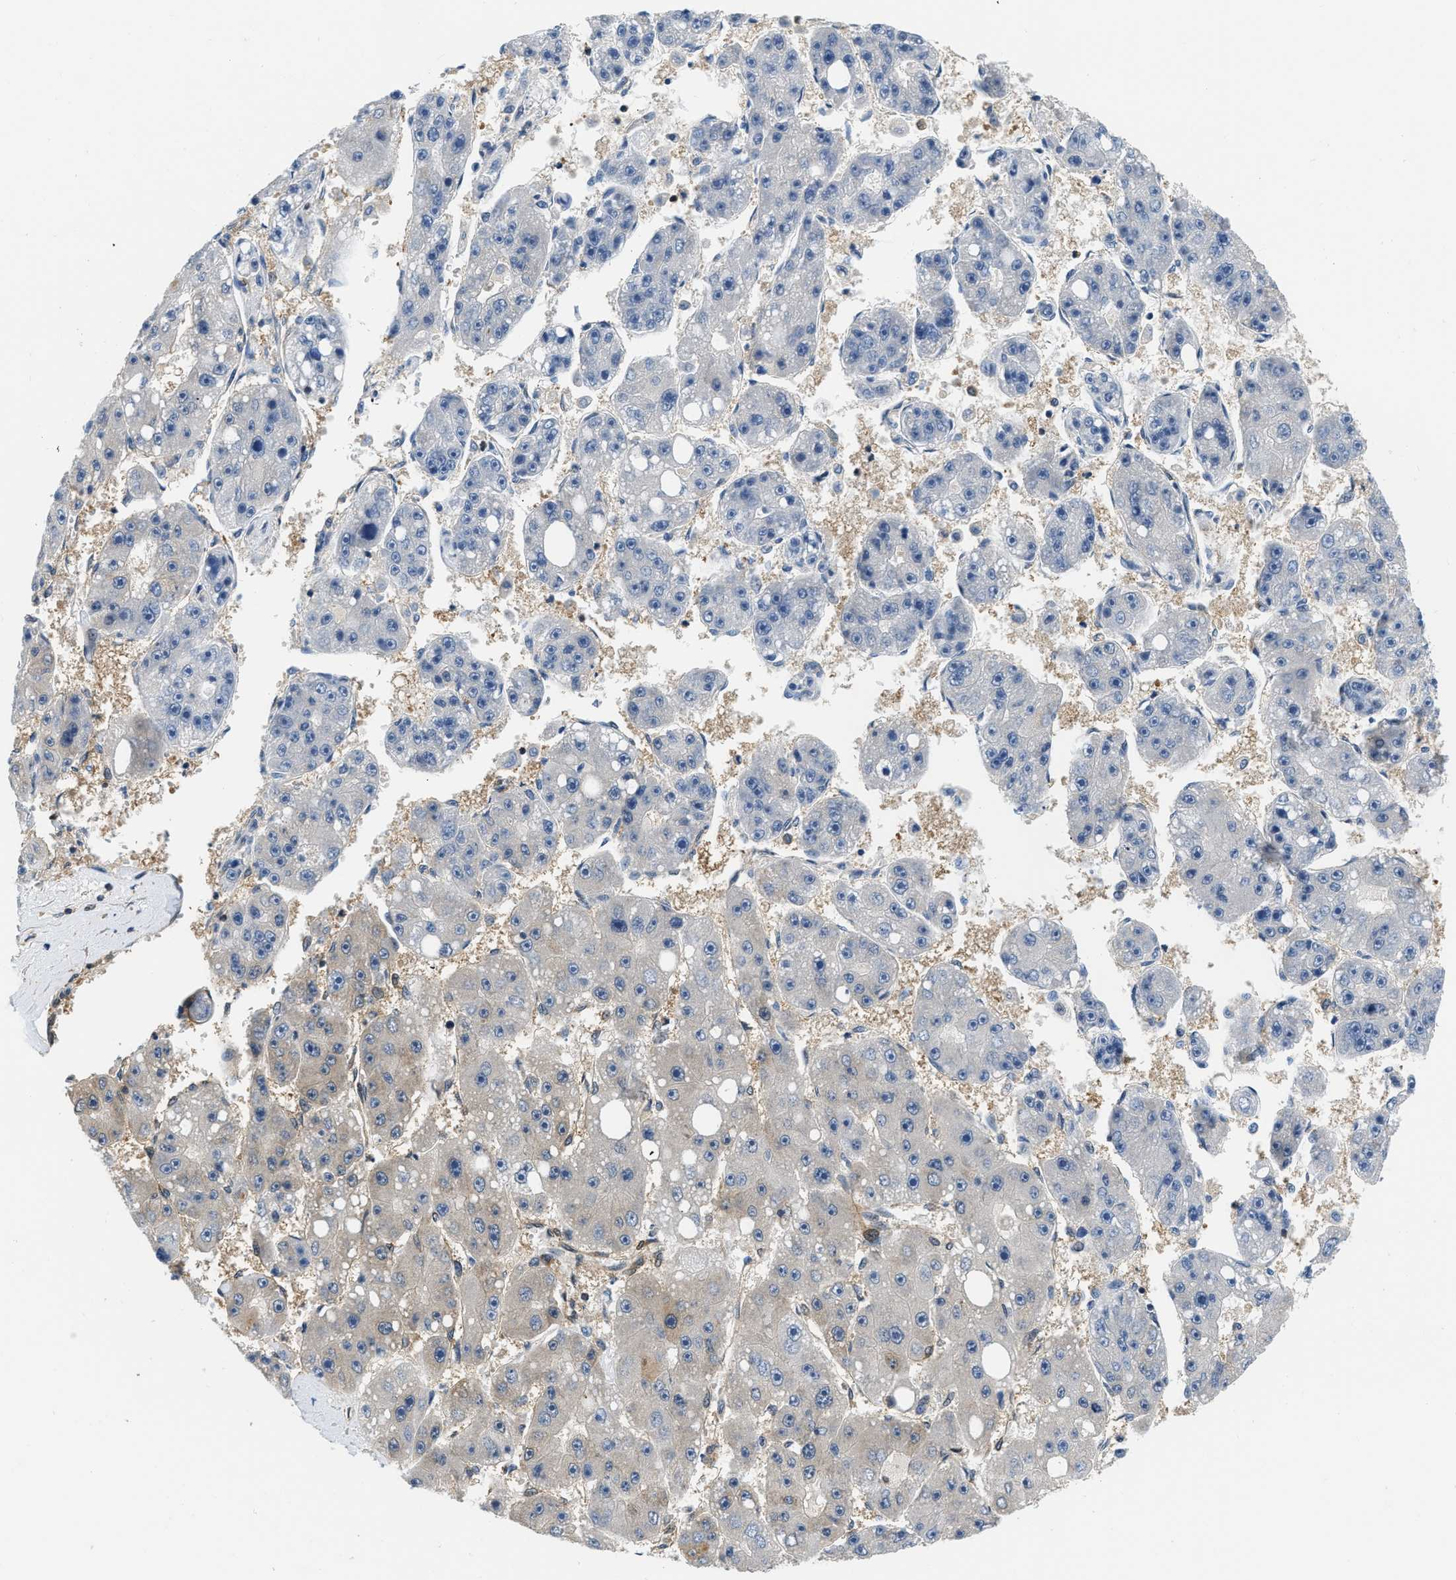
{"staining": {"intensity": "negative", "quantity": "none", "location": "none"}, "tissue": "liver cancer", "cell_type": "Tumor cells", "image_type": "cancer", "snomed": [{"axis": "morphology", "description": "Carcinoma, Hepatocellular, NOS"}, {"axis": "topography", "description": "Liver"}], "caption": "IHC photomicrograph of neoplastic tissue: liver cancer (hepatocellular carcinoma) stained with DAB (3,3'-diaminobenzidine) reveals no significant protein staining in tumor cells.", "gene": "EIF4EBP2", "patient": {"sex": "female", "age": 61}}